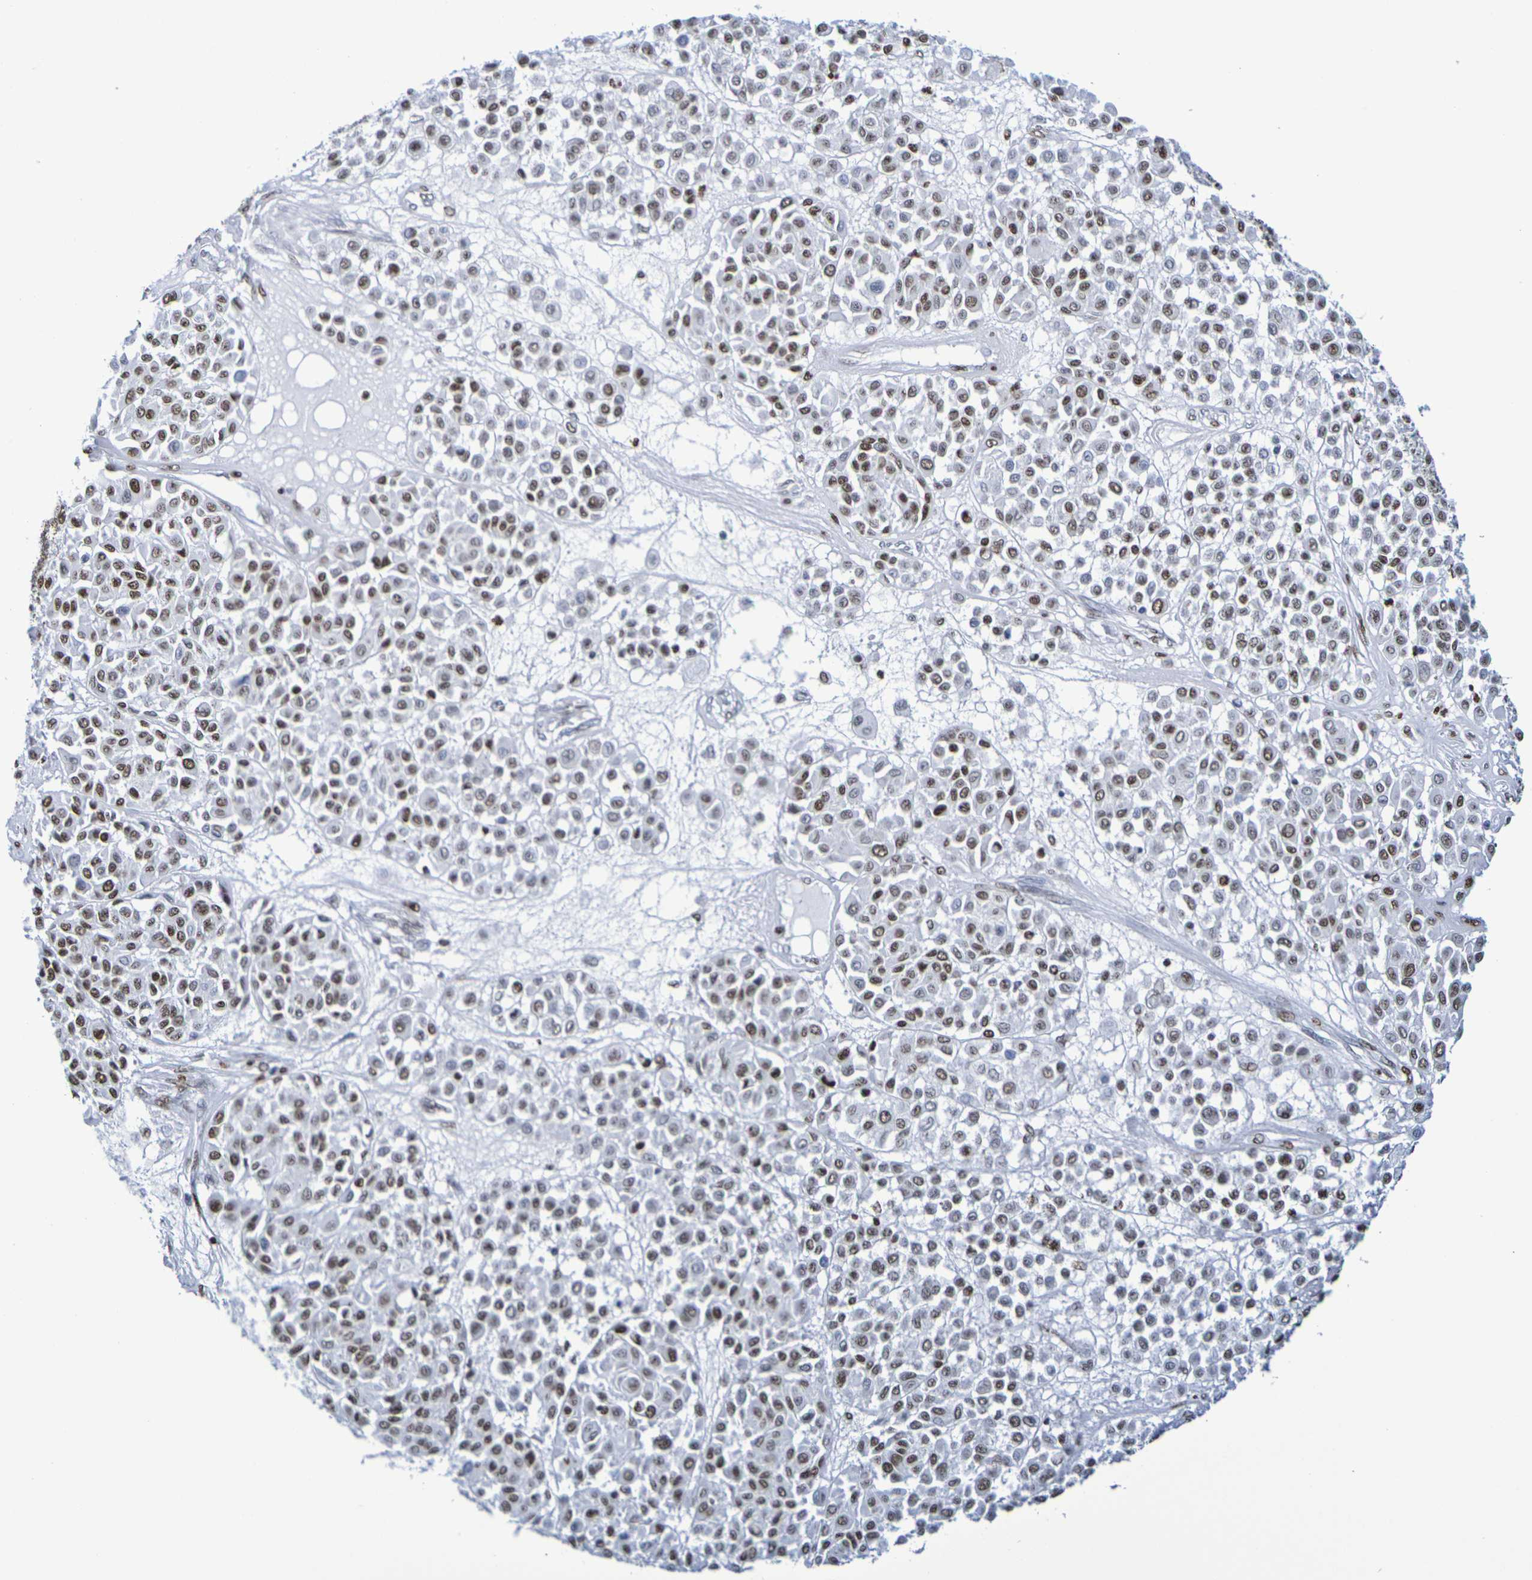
{"staining": {"intensity": "moderate", "quantity": "25%-75%", "location": "nuclear"}, "tissue": "melanoma", "cell_type": "Tumor cells", "image_type": "cancer", "snomed": [{"axis": "morphology", "description": "Malignant melanoma, Metastatic site"}, {"axis": "topography", "description": "Soft tissue"}], "caption": "Moderate nuclear positivity is seen in about 25%-75% of tumor cells in melanoma. (brown staining indicates protein expression, while blue staining denotes nuclei).", "gene": "H1-5", "patient": {"sex": "male", "age": 41}}